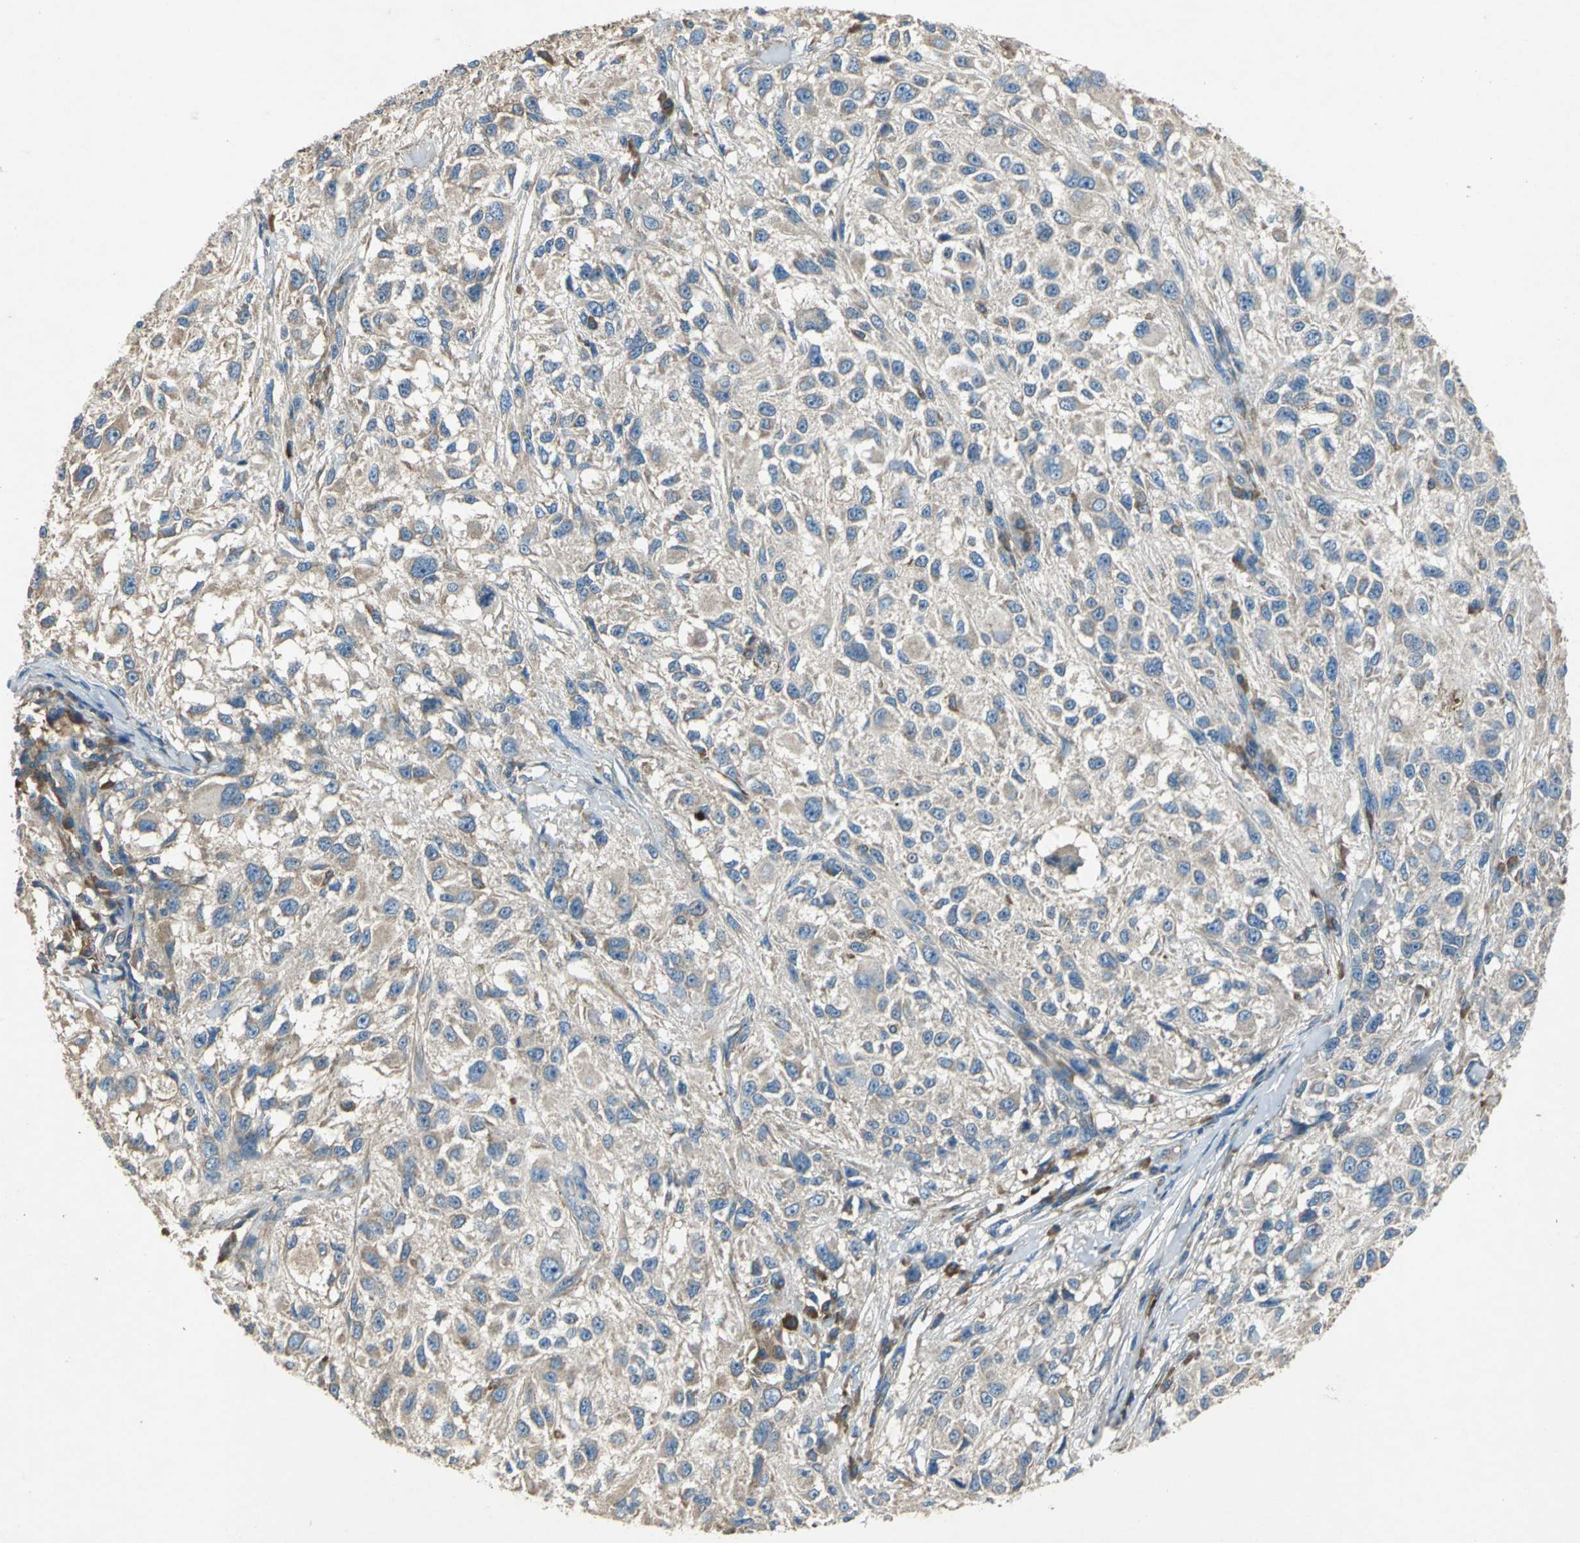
{"staining": {"intensity": "weak", "quantity": ">75%", "location": "cytoplasmic/membranous"}, "tissue": "melanoma", "cell_type": "Tumor cells", "image_type": "cancer", "snomed": [{"axis": "morphology", "description": "Necrosis, NOS"}, {"axis": "morphology", "description": "Malignant melanoma, NOS"}, {"axis": "topography", "description": "Skin"}], "caption": "Melanoma stained for a protein demonstrates weak cytoplasmic/membranous positivity in tumor cells.", "gene": "HEPH", "patient": {"sex": "female", "age": 87}}